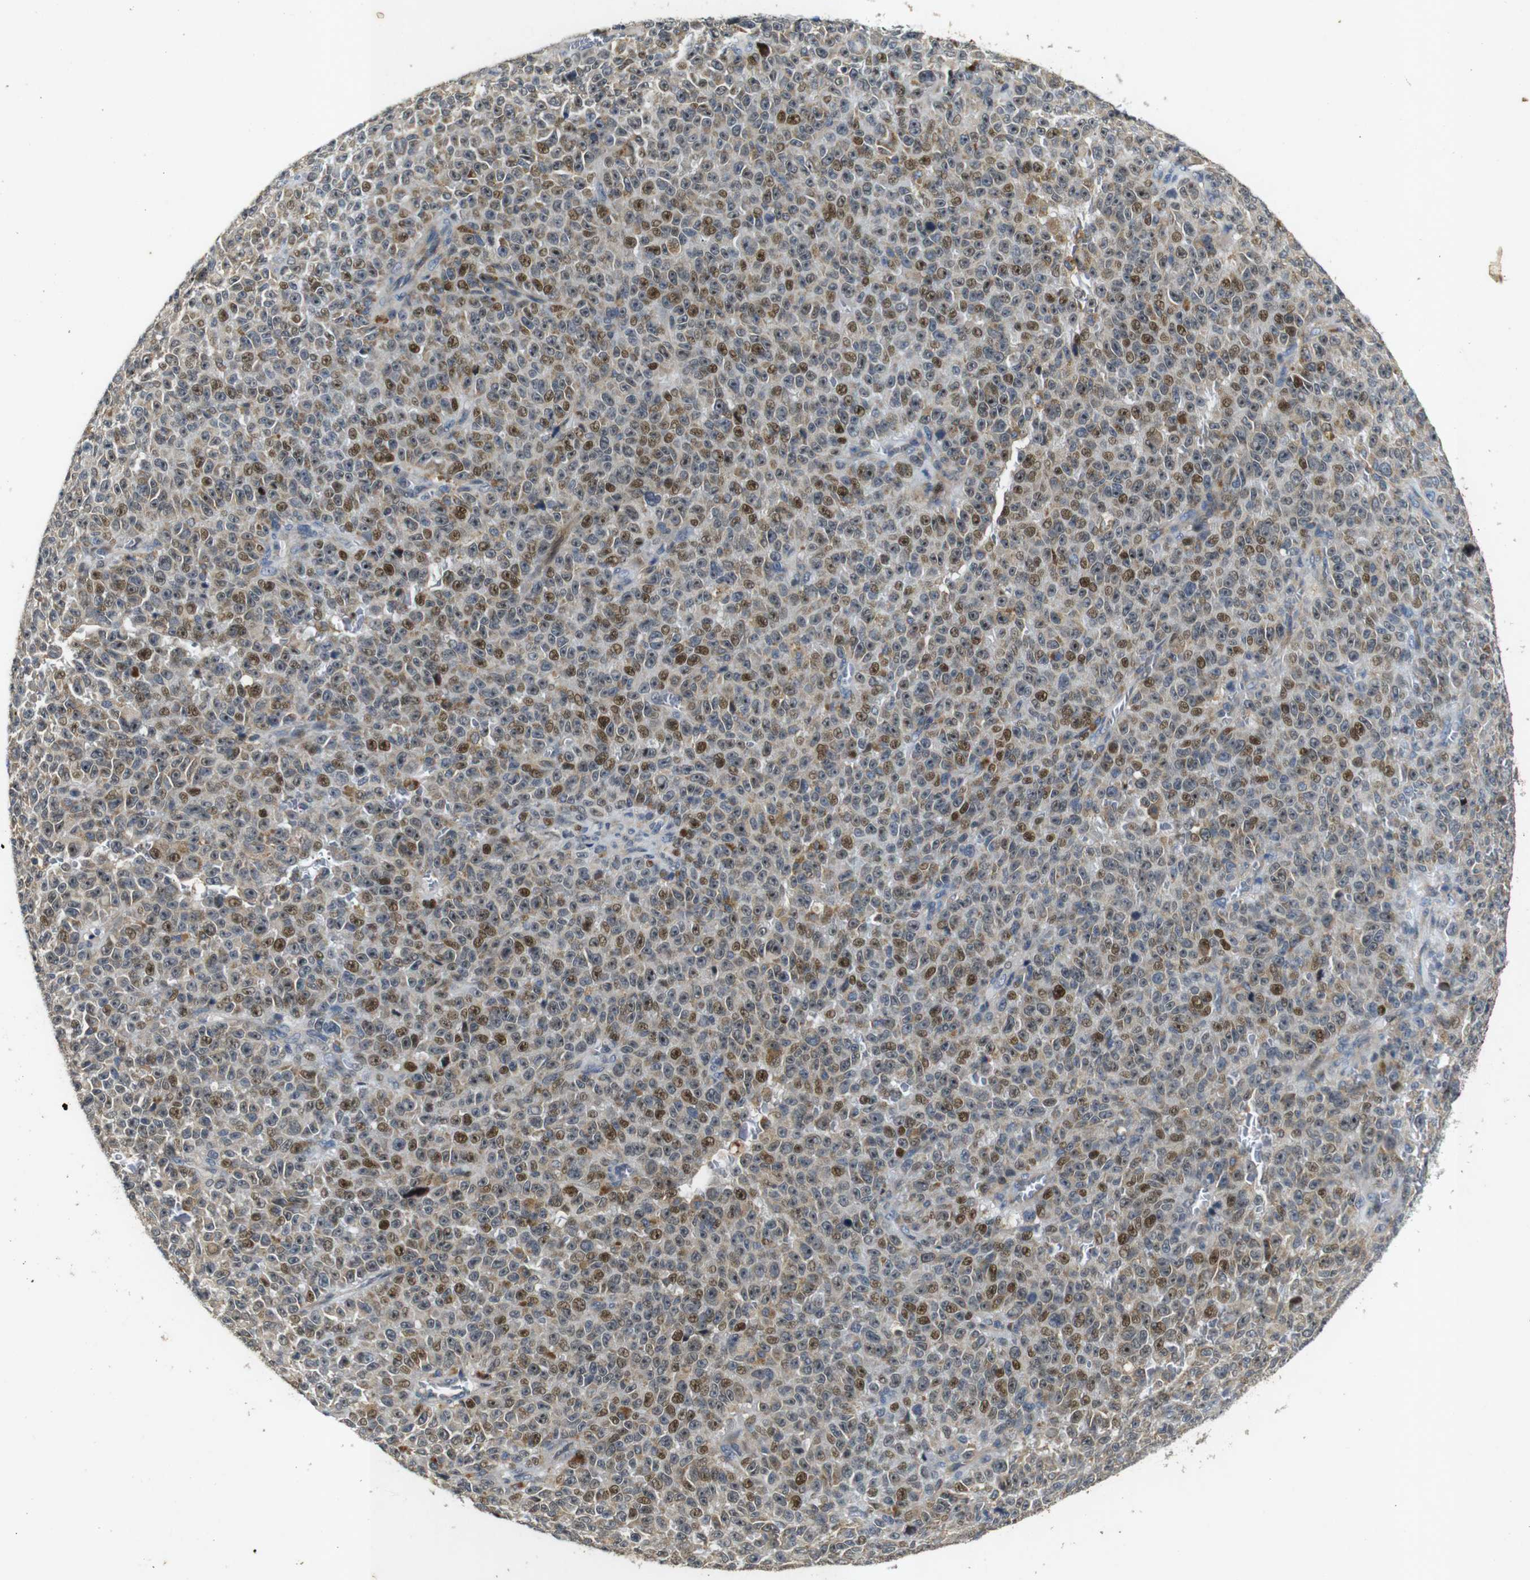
{"staining": {"intensity": "moderate", "quantity": "25%-75%", "location": "nuclear"}, "tissue": "melanoma", "cell_type": "Tumor cells", "image_type": "cancer", "snomed": [{"axis": "morphology", "description": "Malignant melanoma, NOS"}, {"axis": "topography", "description": "Skin"}], "caption": "Immunohistochemical staining of human malignant melanoma demonstrates medium levels of moderate nuclear protein staining in approximately 25%-75% of tumor cells.", "gene": "MAGI2", "patient": {"sex": "female", "age": 82}}